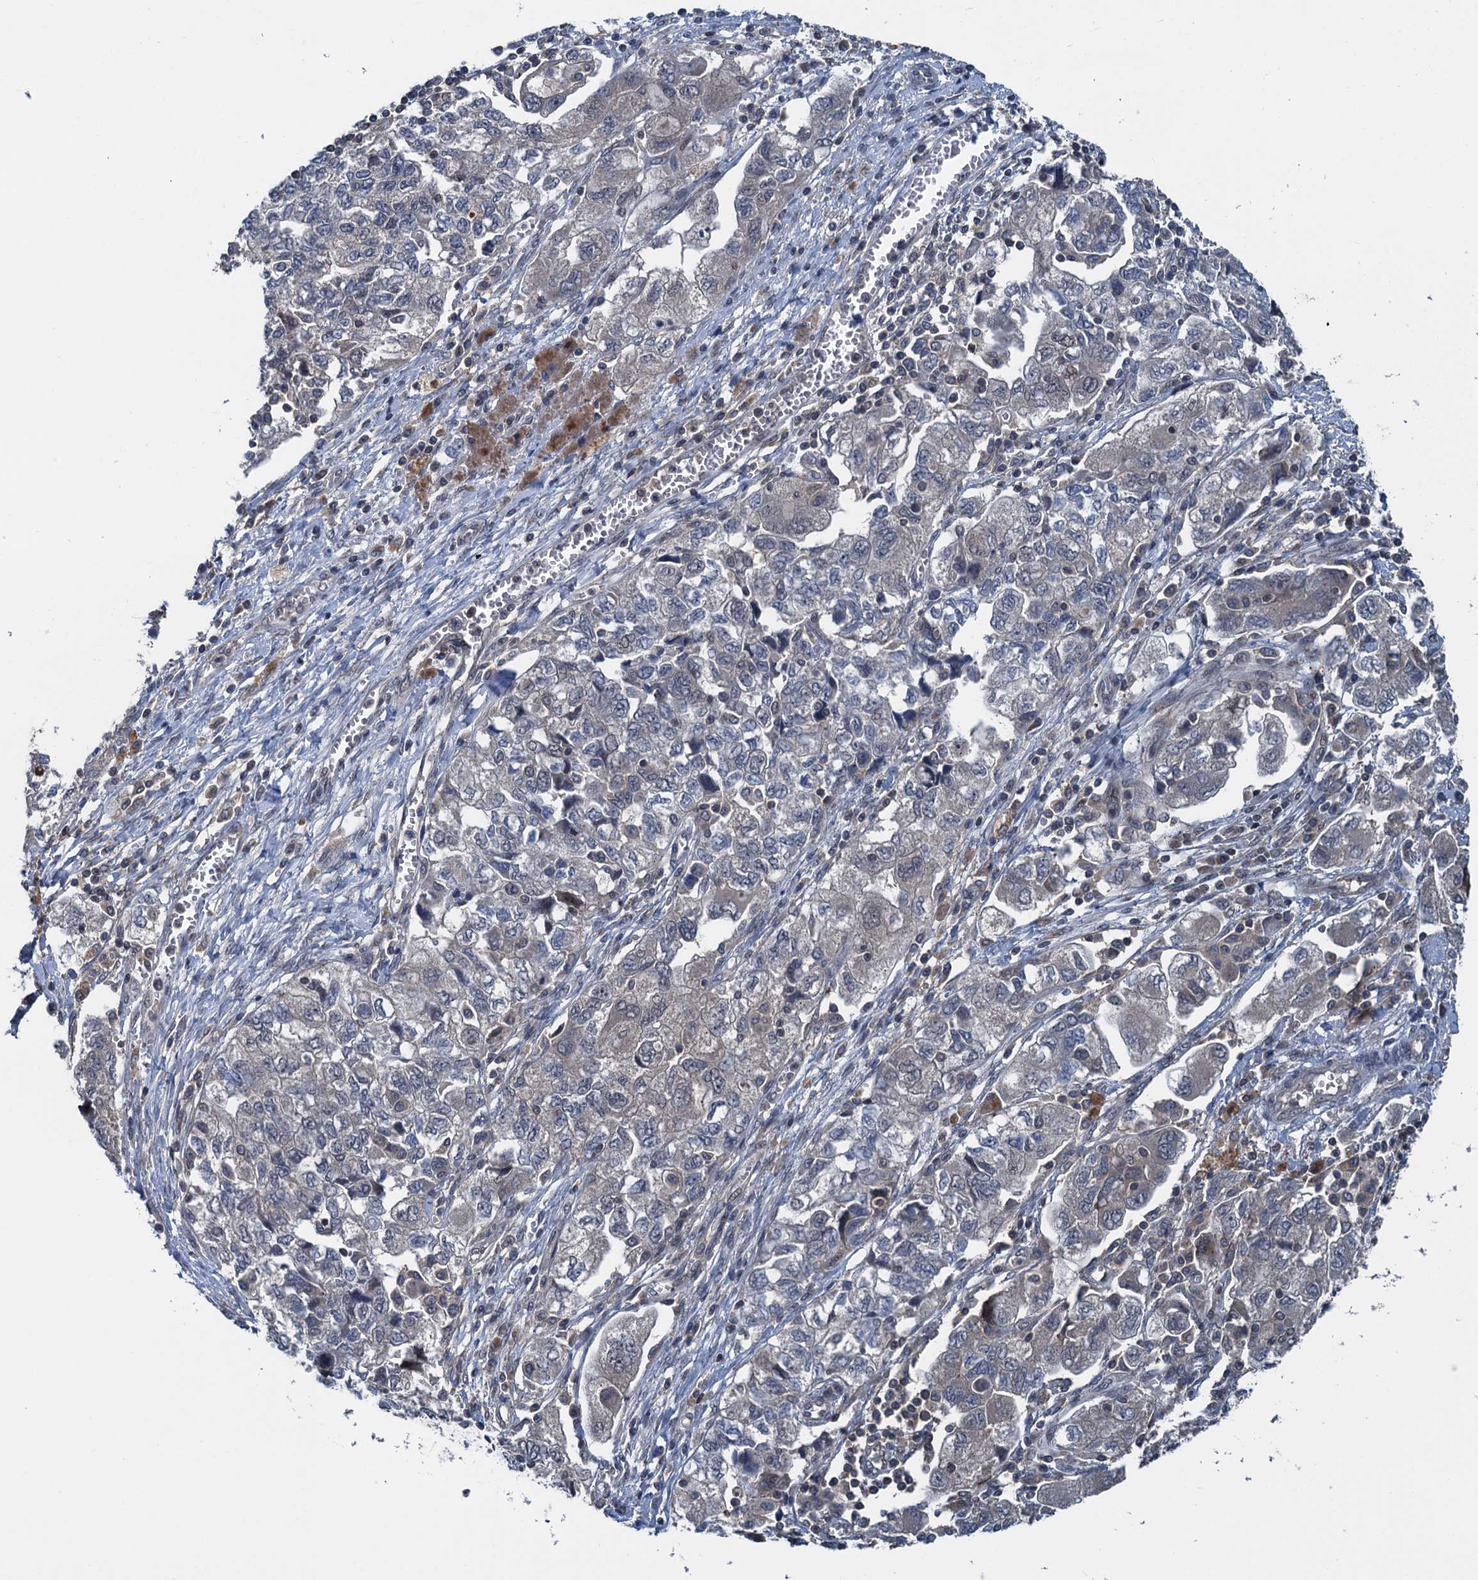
{"staining": {"intensity": "negative", "quantity": "none", "location": "none"}, "tissue": "ovarian cancer", "cell_type": "Tumor cells", "image_type": "cancer", "snomed": [{"axis": "morphology", "description": "Carcinoma, NOS"}, {"axis": "morphology", "description": "Cystadenocarcinoma, serous, NOS"}, {"axis": "topography", "description": "Ovary"}], "caption": "Serous cystadenocarcinoma (ovarian) stained for a protein using immunohistochemistry demonstrates no expression tumor cells.", "gene": "RNF165", "patient": {"sex": "female", "age": 69}}